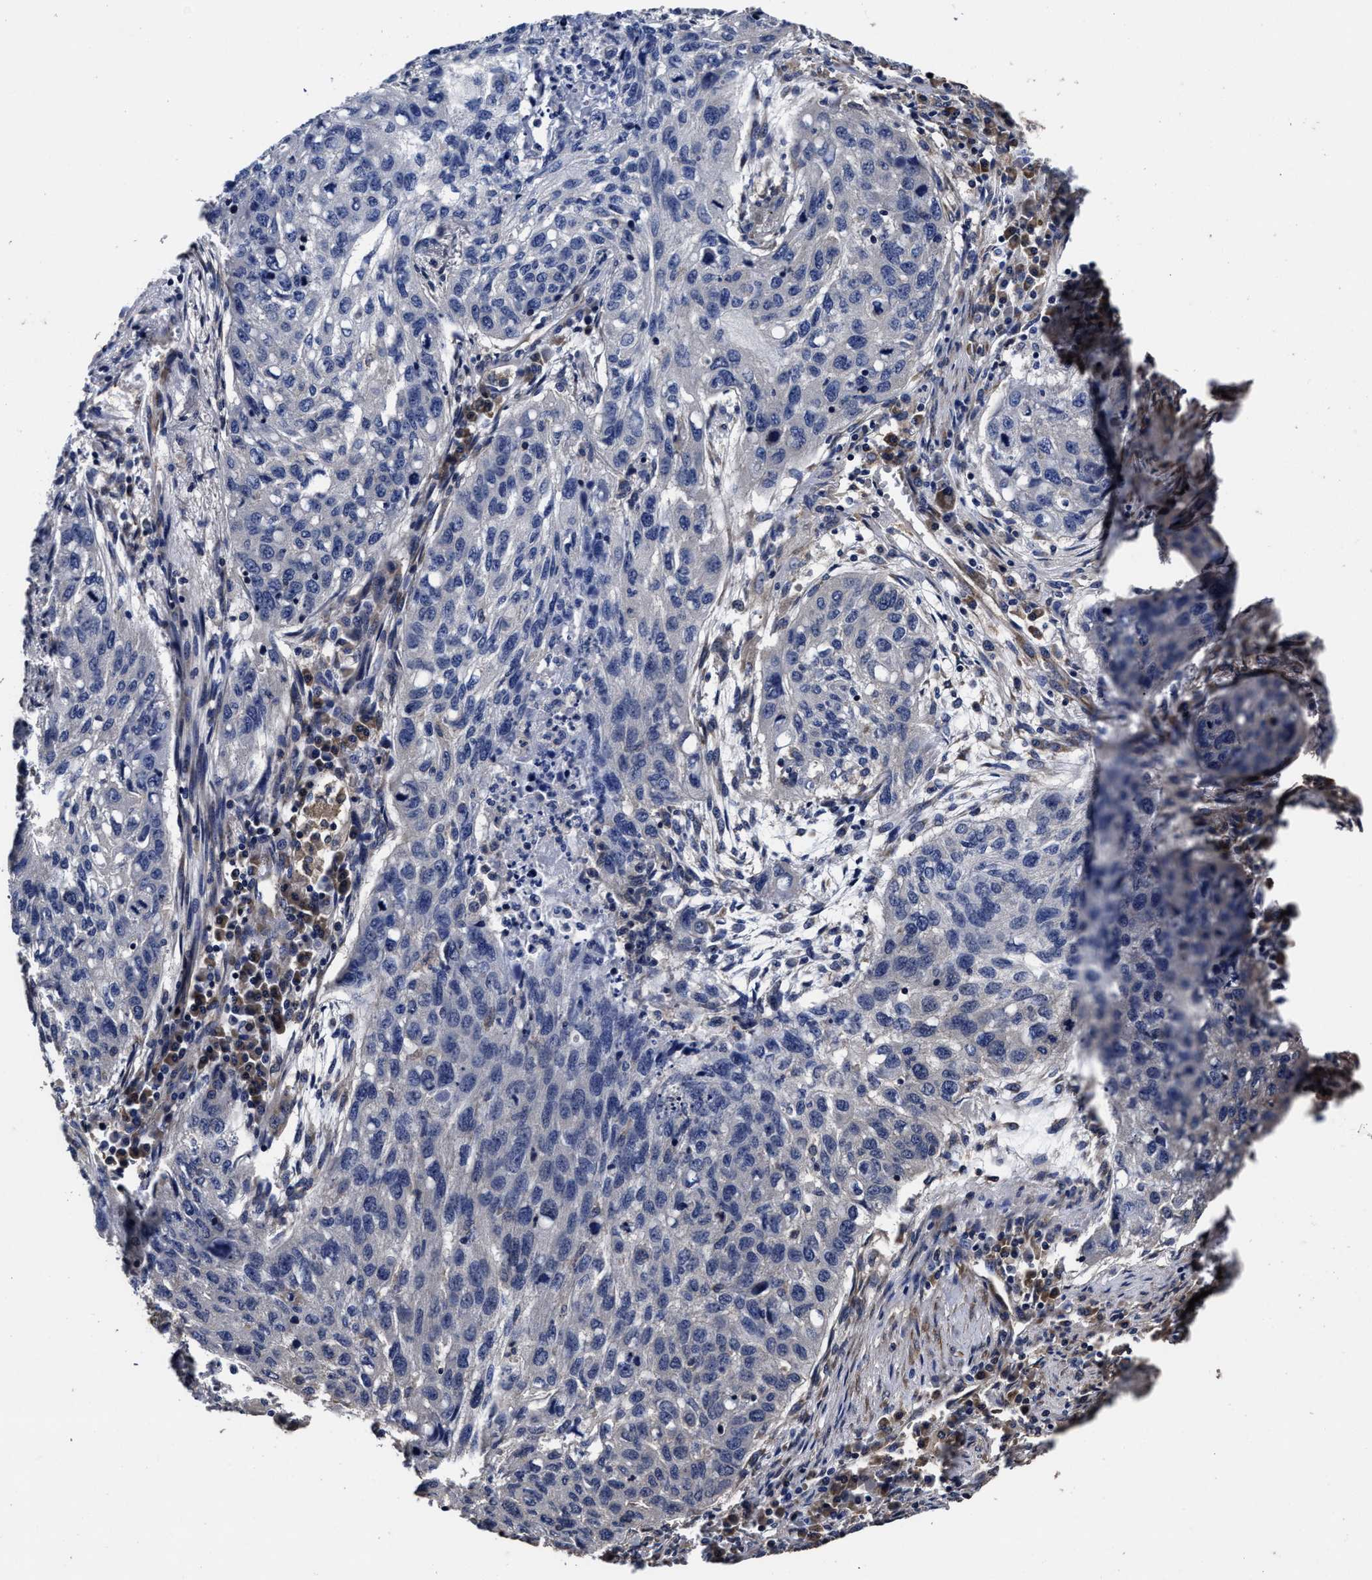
{"staining": {"intensity": "negative", "quantity": "none", "location": "none"}, "tissue": "lung cancer", "cell_type": "Tumor cells", "image_type": "cancer", "snomed": [{"axis": "morphology", "description": "Squamous cell carcinoma, NOS"}, {"axis": "topography", "description": "Lung"}], "caption": "IHC of lung cancer (squamous cell carcinoma) displays no staining in tumor cells.", "gene": "AVEN", "patient": {"sex": "female", "age": 63}}